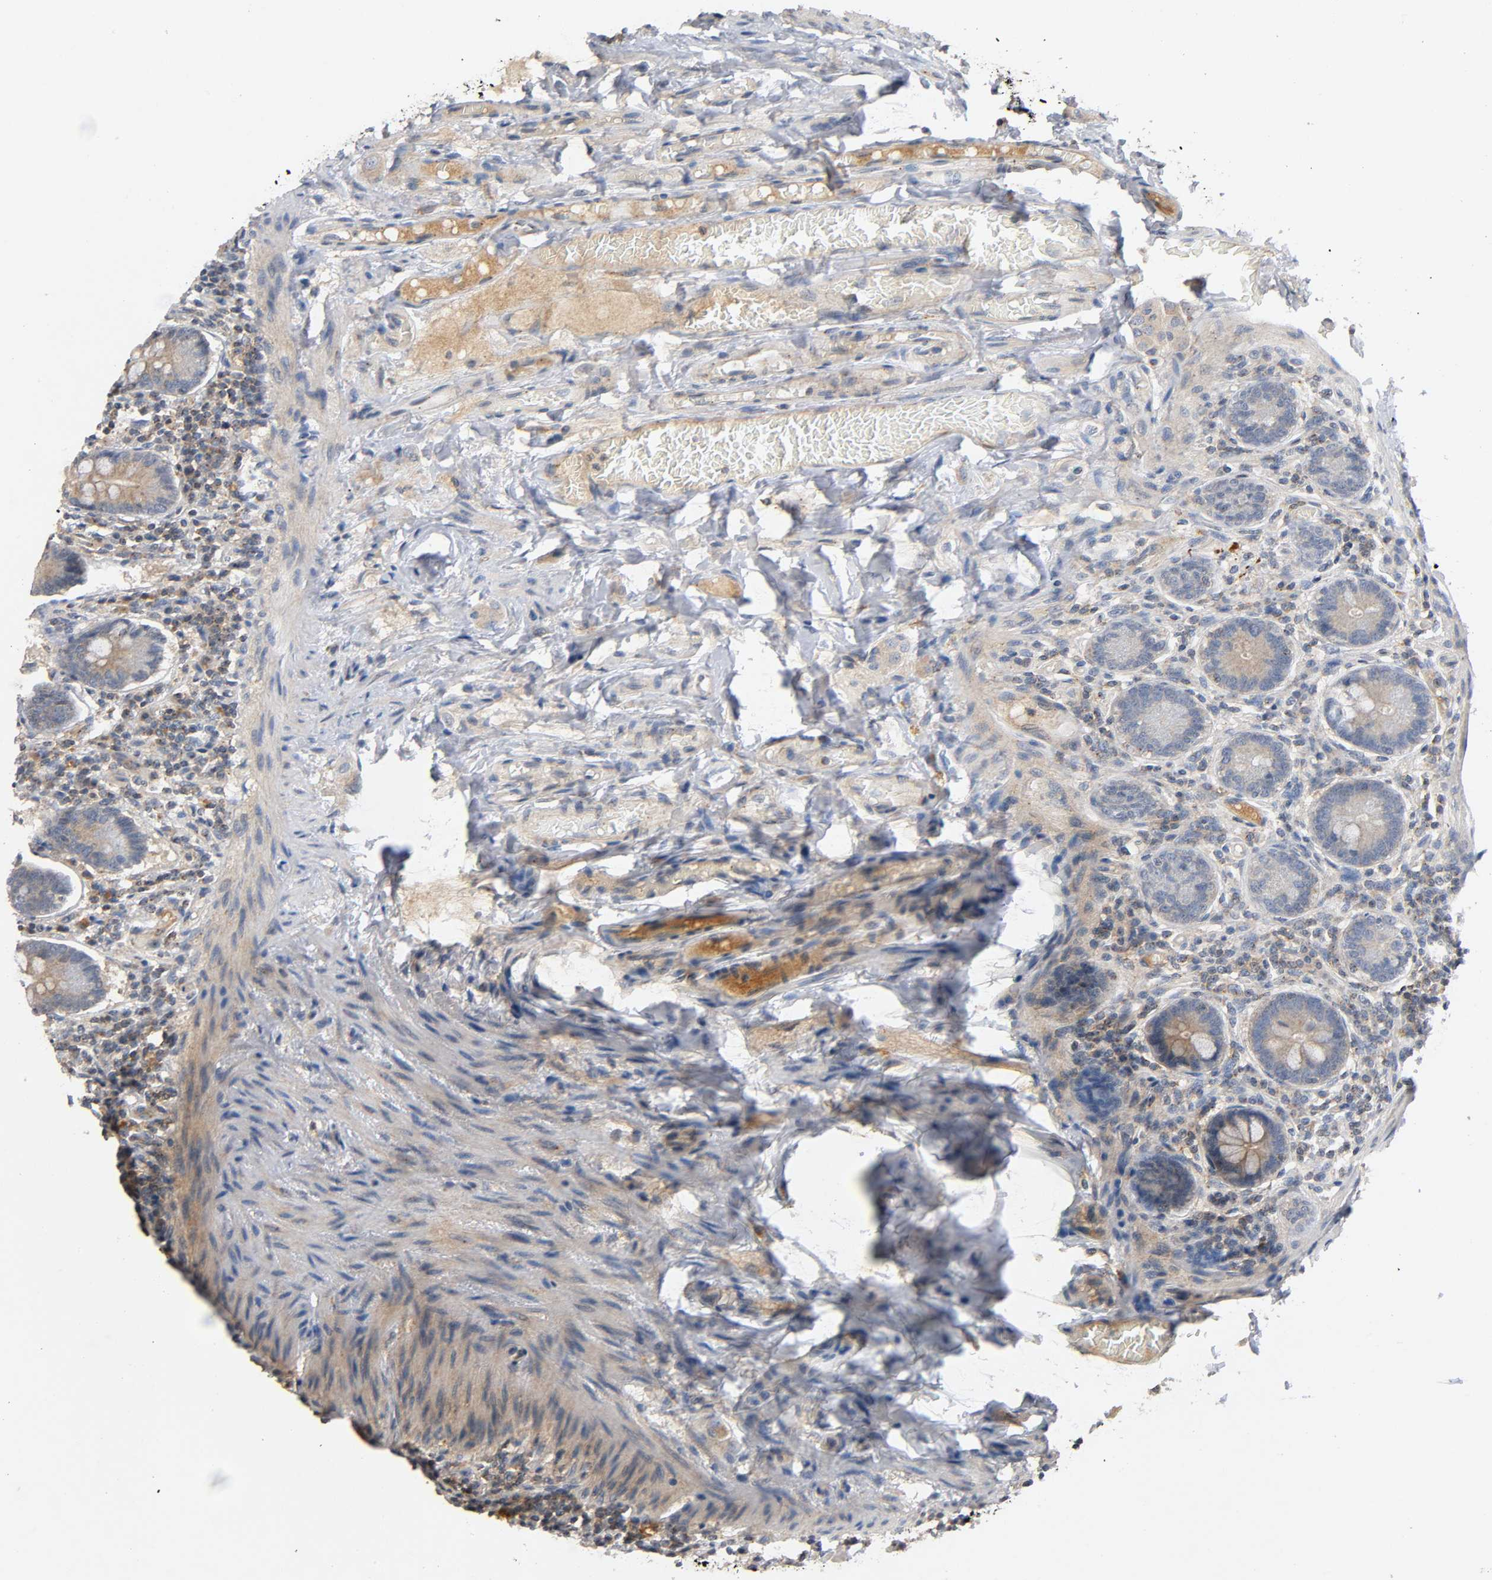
{"staining": {"intensity": "moderate", "quantity": ">75%", "location": "cytoplasmic/membranous"}, "tissue": "small intestine", "cell_type": "Glandular cells", "image_type": "normal", "snomed": [{"axis": "morphology", "description": "Normal tissue, NOS"}, {"axis": "topography", "description": "Small intestine"}], "caption": "This image demonstrates immunohistochemistry staining of normal human small intestine, with medium moderate cytoplasmic/membranous positivity in approximately >75% of glandular cells.", "gene": "IKBKB", "patient": {"sex": "male", "age": 41}}